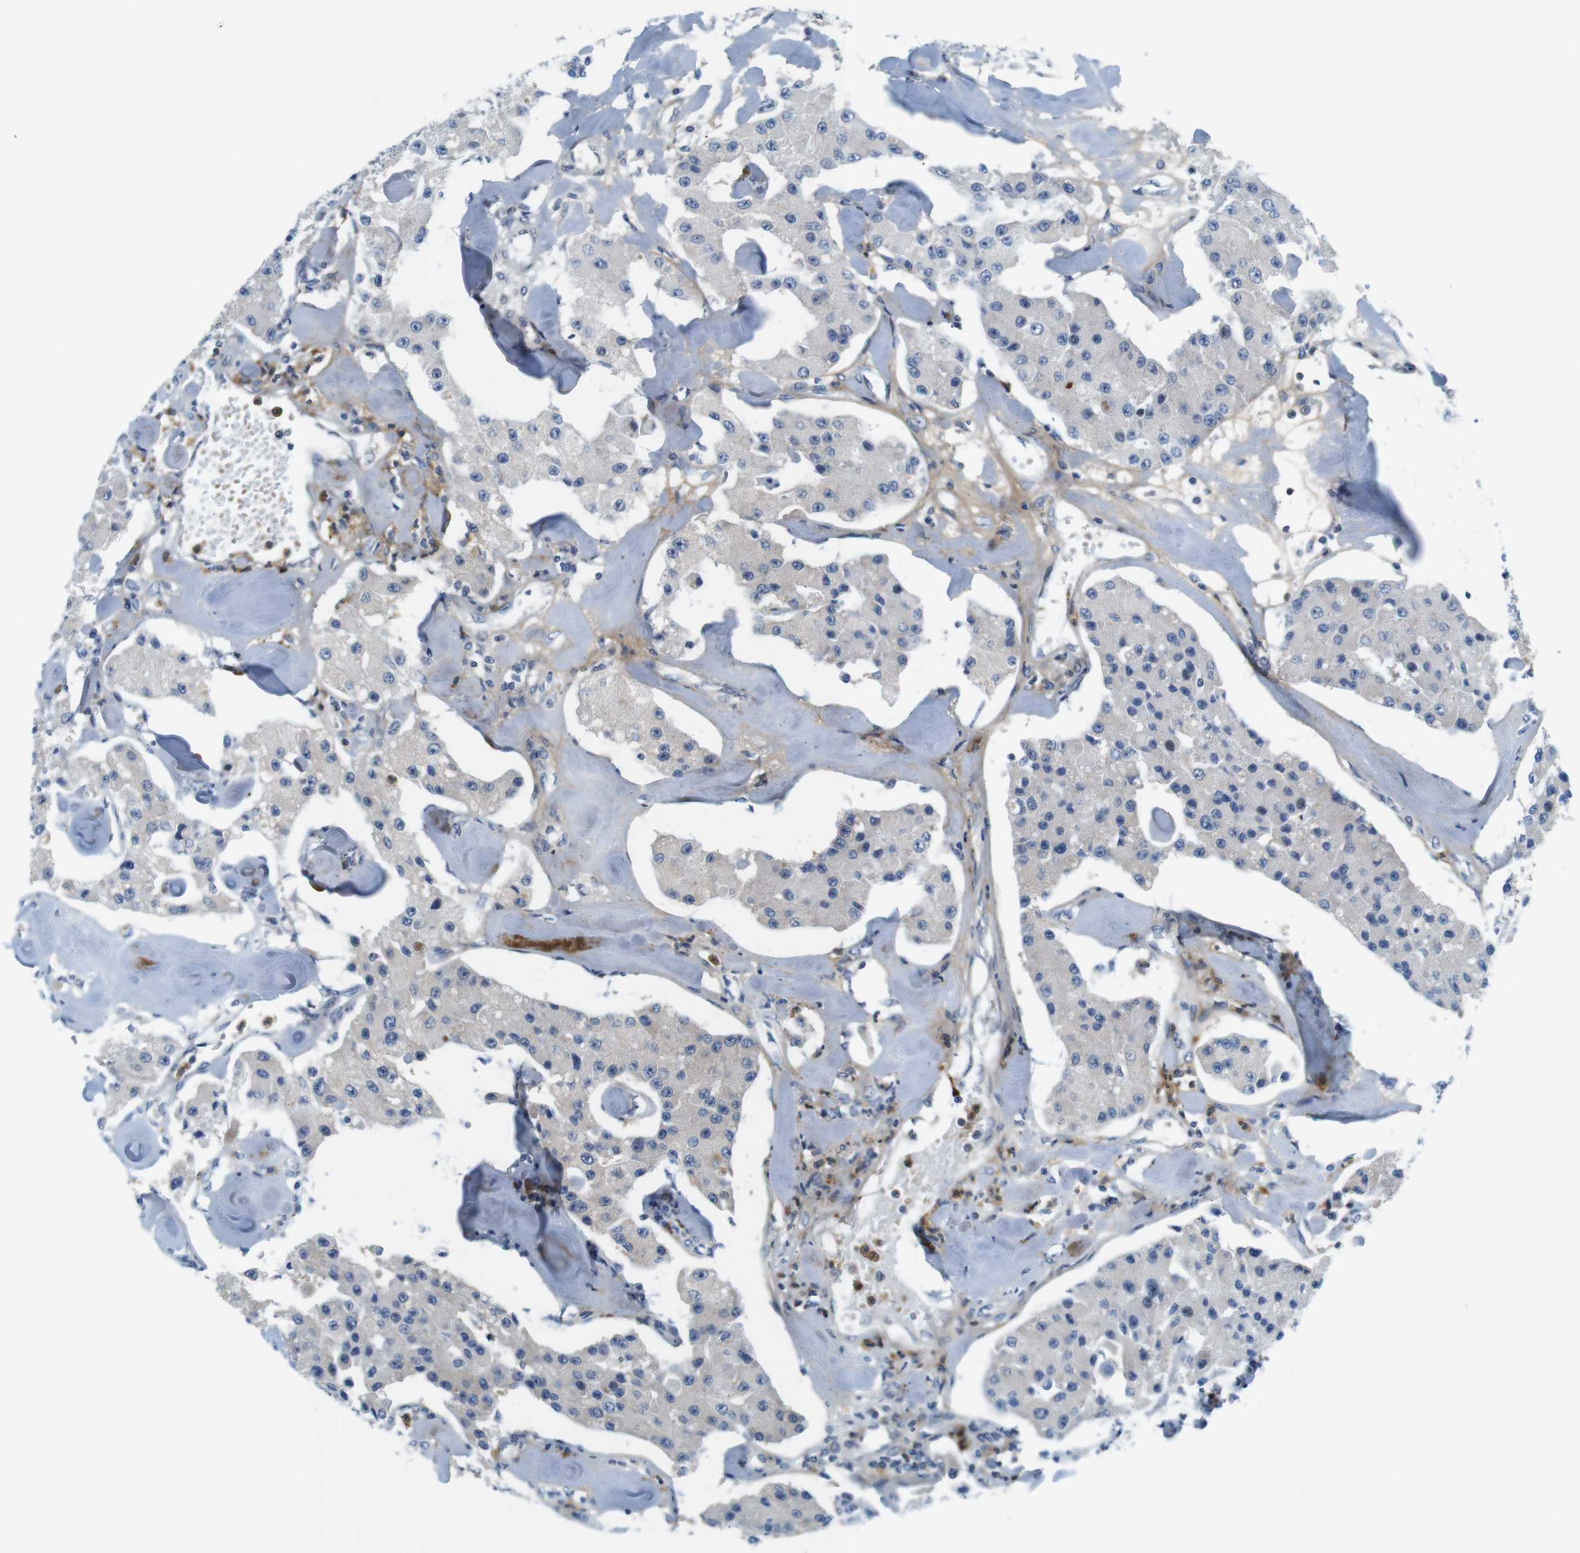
{"staining": {"intensity": "weak", "quantity": "<25%", "location": "cytoplasmic/membranous"}, "tissue": "carcinoid", "cell_type": "Tumor cells", "image_type": "cancer", "snomed": [{"axis": "morphology", "description": "Carcinoid, malignant, NOS"}, {"axis": "topography", "description": "Pancreas"}], "caption": "Tumor cells show no significant protein staining in carcinoid (malignant). (Brightfield microscopy of DAB (3,3'-diaminobenzidine) IHC at high magnification).", "gene": "ZDHHC3", "patient": {"sex": "male", "age": 41}}